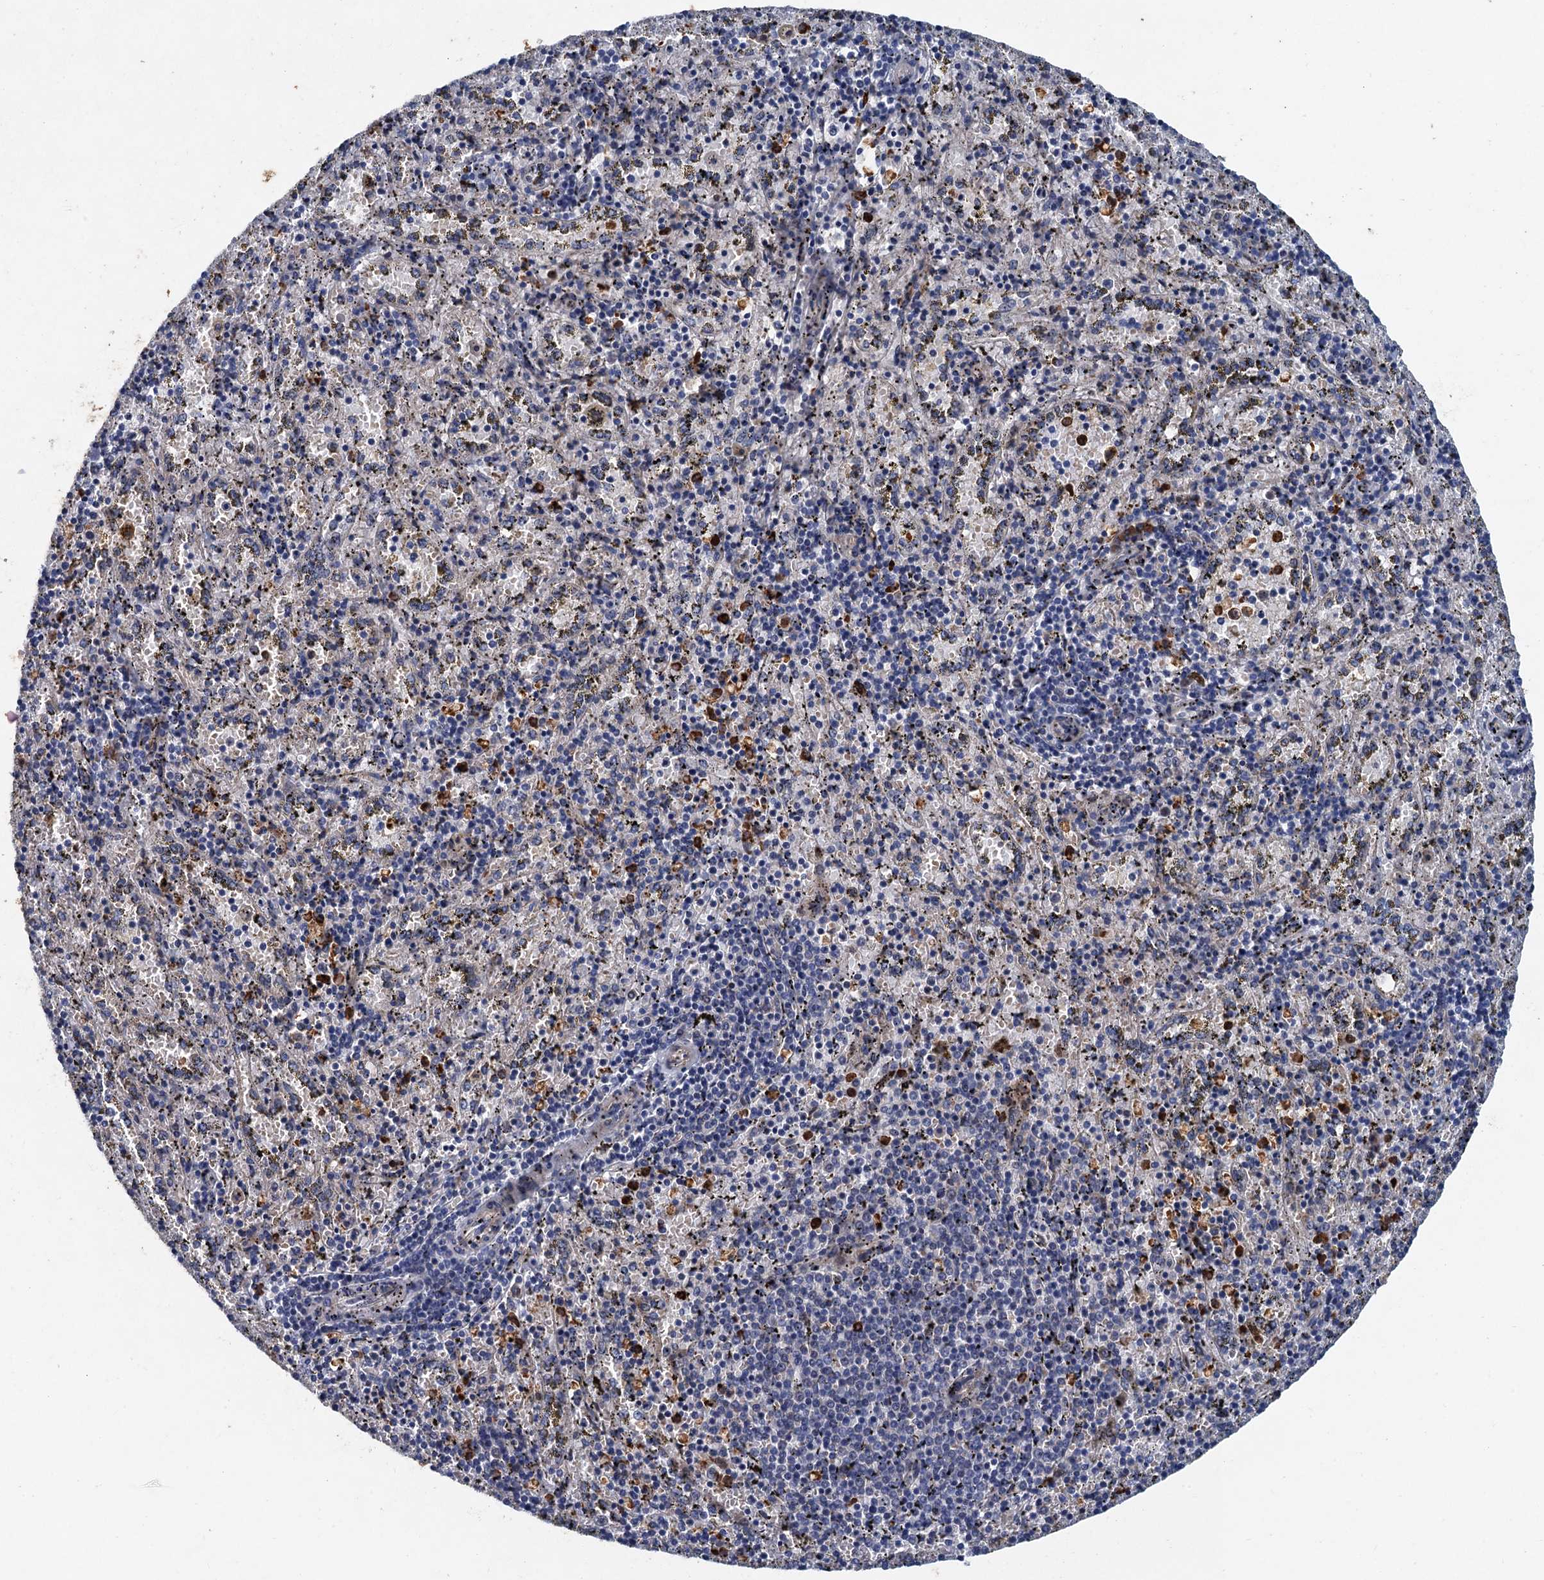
{"staining": {"intensity": "moderate", "quantity": "<25%", "location": "cytoplasmic/membranous"}, "tissue": "spleen", "cell_type": "Cells in red pulp", "image_type": "normal", "snomed": [{"axis": "morphology", "description": "Normal tissue, NOS"}, {"axis": "topography", "description": "Spleen"}], "caption": "Cells in red pulp display moderate cytoplasmic/membranous positivity in approximately <25% of cells in normal spleen.", "gene": "TPCN1", "patient": {"sex": "male", "age": 11}}